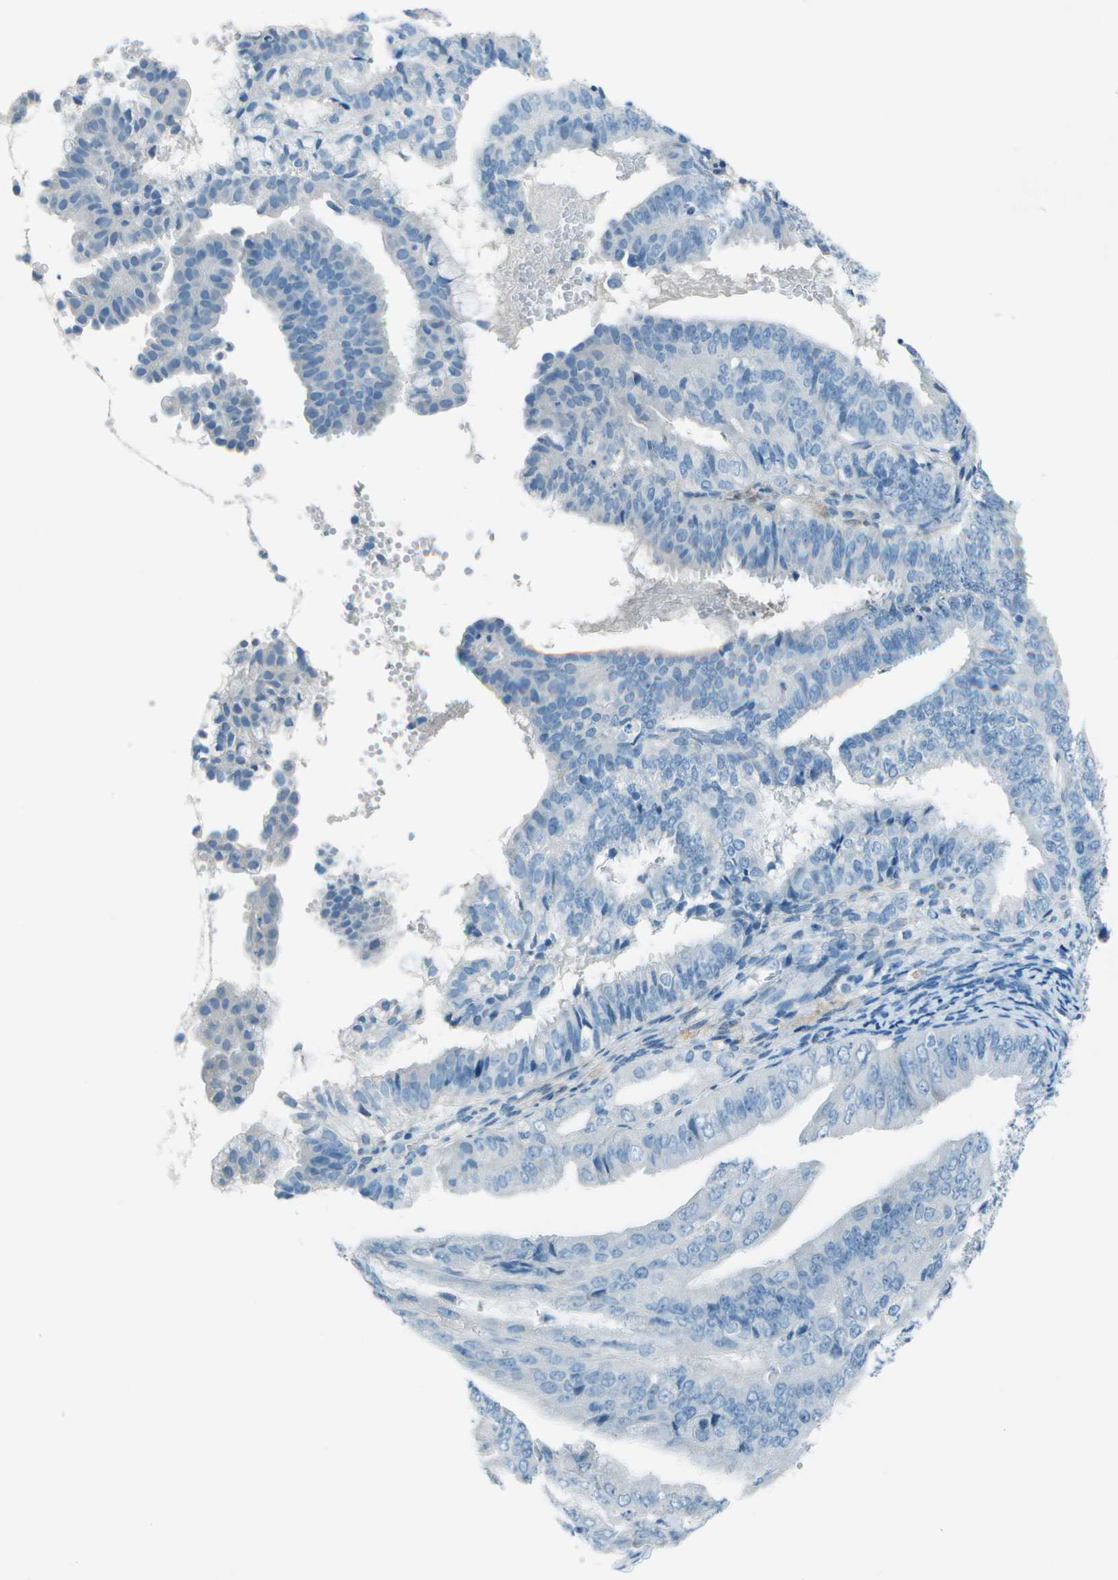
{"staining": {"intensity": "negative", "quantity": "none", "location": "none"}, "tissue": "endometrial cancer", "cell_type": "Tumor cells", "image_type": "cancer", "snomed": [{"axis": "morphology", "description": "Adenocarcinoma, NOS"}, {"axis": "topography", "description": "Endometrium"}], "caption": "There is no significant positivity in tumor cells of endometrial adenocarcinoma.", "gene": "FGF1", "patient": {"sex": "female", "age": 63}}